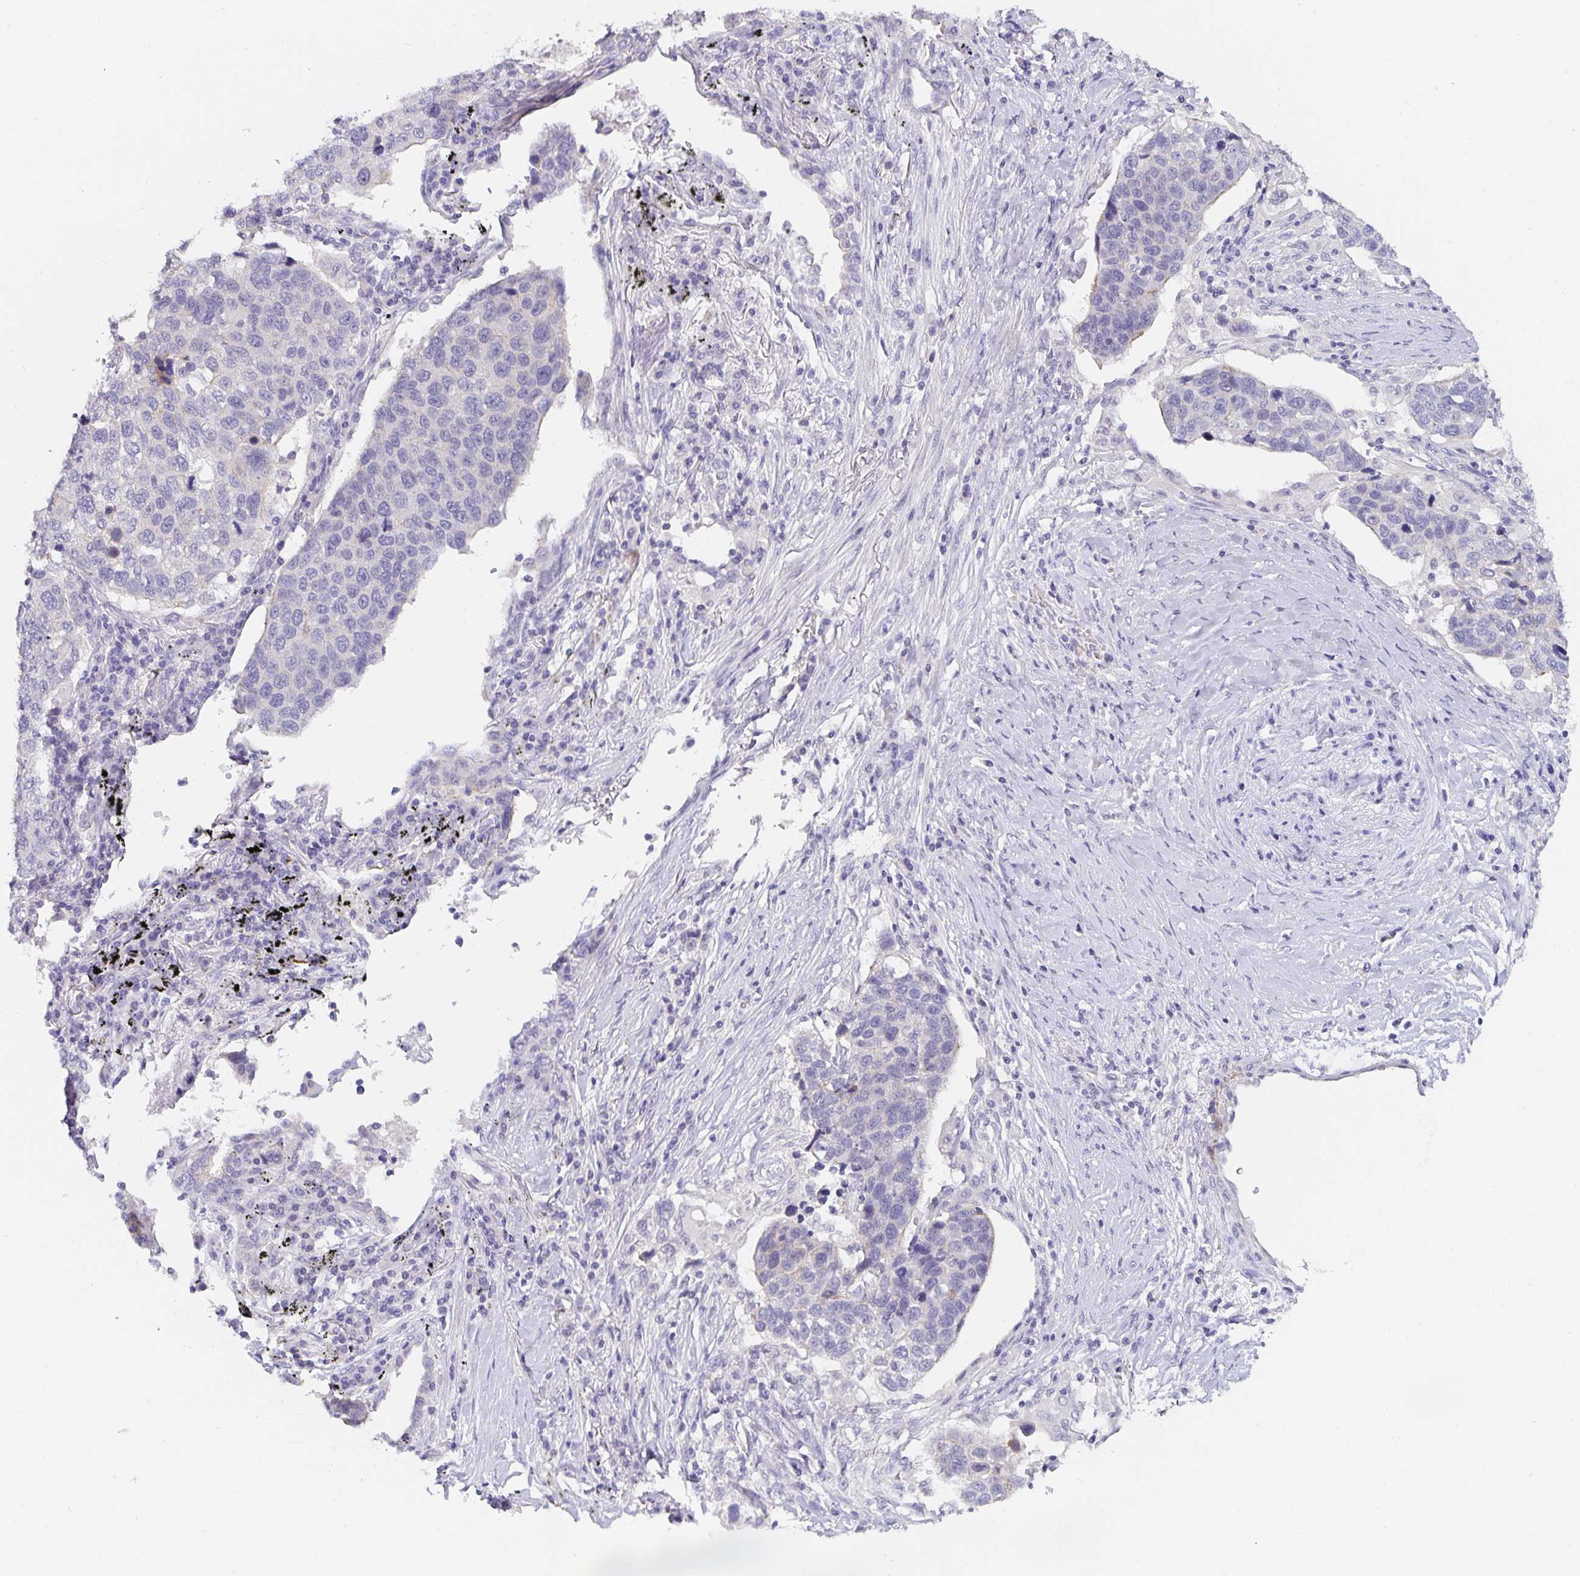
{"staining": {"intensity": "negative", "quantity": "none", "location": "none"}, "tissue": "lung cancer", "cell_type": "Tumor cells", "image_type": "cancer", "snomed": [{"axis": "morphology", "description": "Squamous cell carcinoma, NOS"}, {"axis": "topography", "description": "Lymph node"}, {"axis": "topography", "description": "Lung"}], "caption": "Micrograph shows no protein expression in tumor cells of lung cancer tissue.", "gene": "PDX1", "patient": {"sex": "male", "age": 61}}